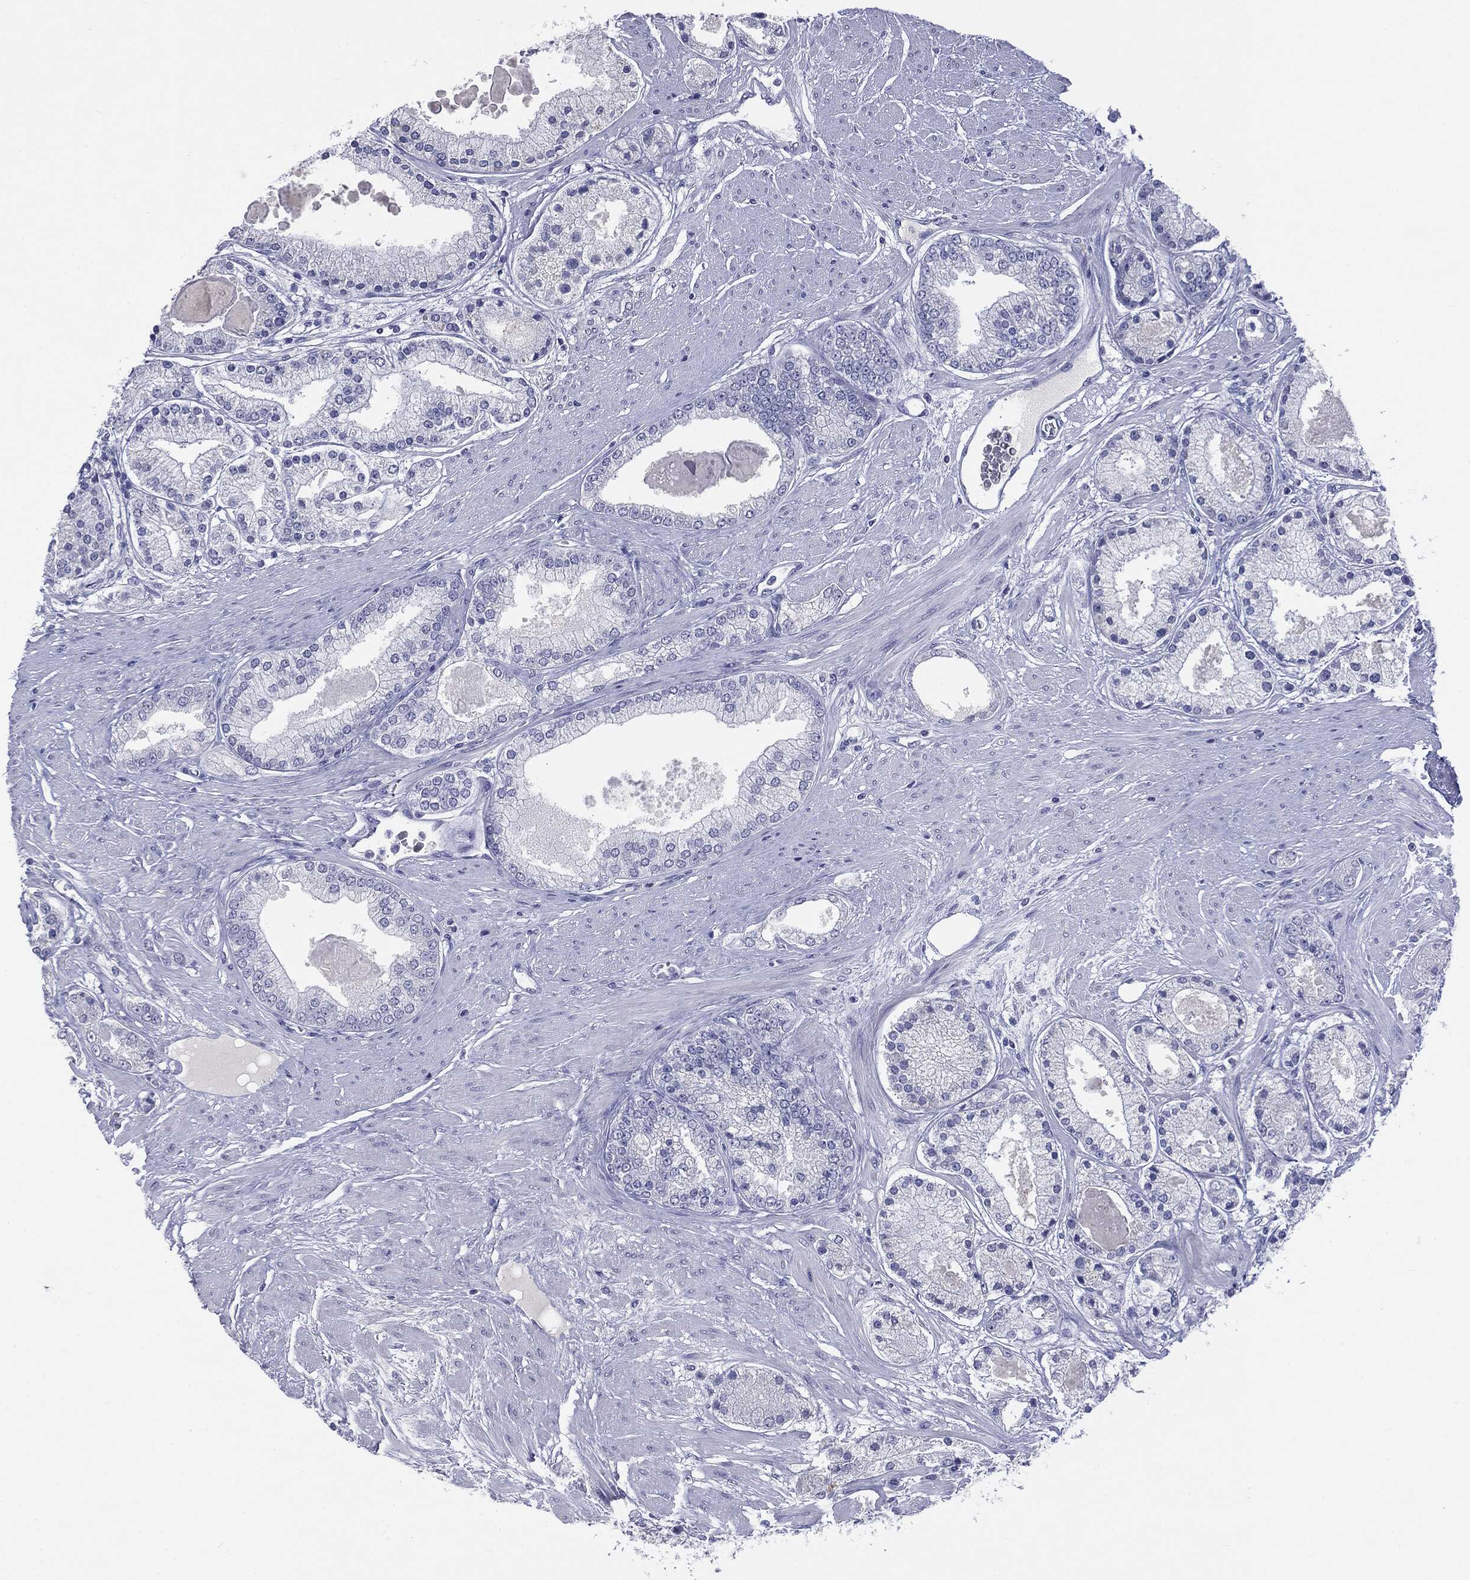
{"staining": {"intensity": "negative", "quantity": "none", "location": "none"}, "tissue": "prostate cancer", "cell_type": "Tumor cells", "image_type": "cancer", "snomed": [{"axis": "morphology", "description": "Adenocarcinoma, High grade"}, {"axis": "topography", "description": "Prostate"}], "caption": "Protein analysis of prostate high-grade adenocarcinoma demonstrates no significant positivity in tumor cells.", "gene": "TSHB", "patient": {"sex": "male", "age": 67}}